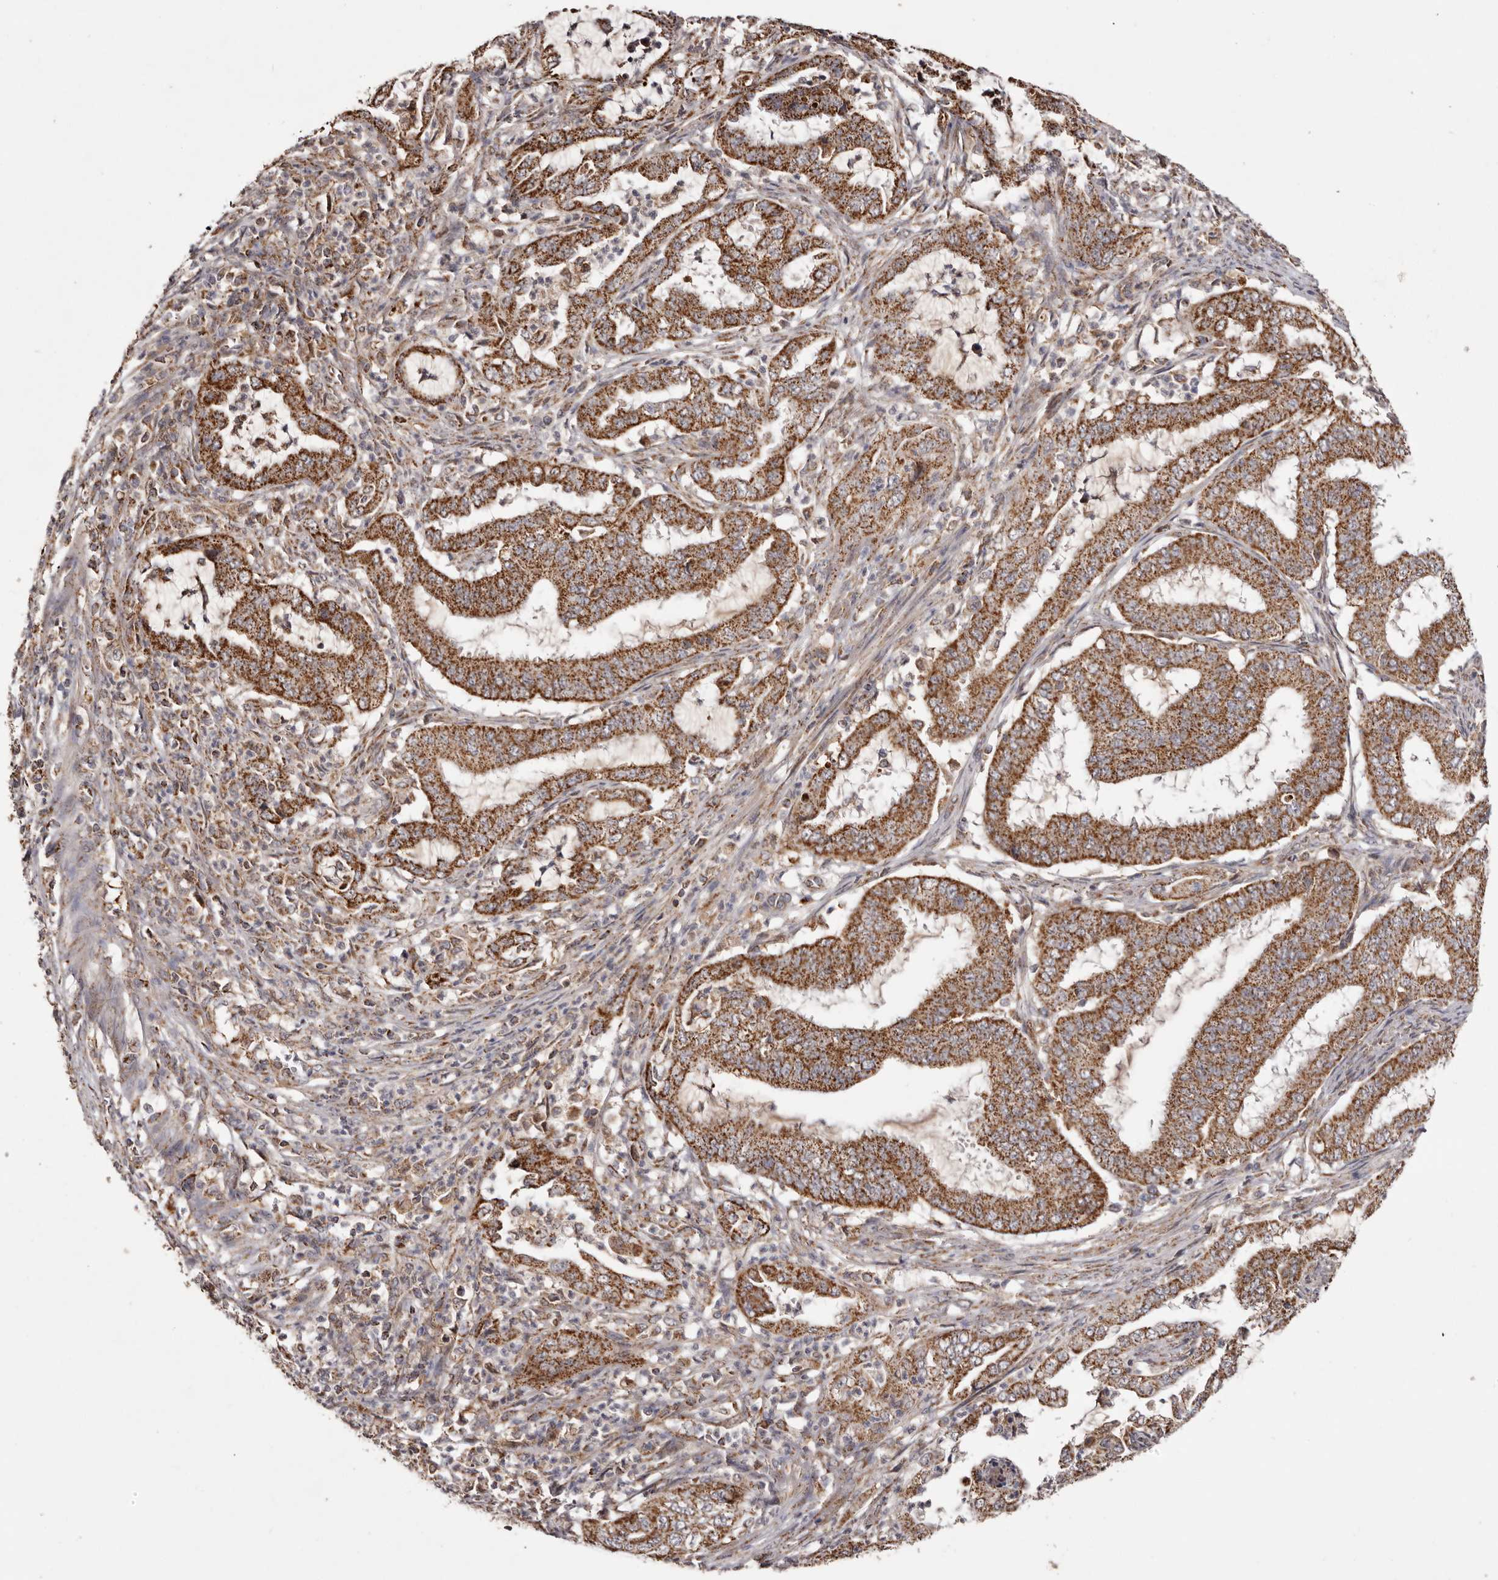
{"staining": {"intensity": "strong", "quantity": ">75%", "location": "cytoplasmic/membranous"}, "tissue": "endometrial cancer", "cell_type": "Tumor cells", "image_type": "cancer", "snomed": [{"axis": "morphology", "description": "Adenocarcinoma, NOS"}, {"axis": "topography", "description": "Endometrium"}], "caption": "There is high levels of strong cytoplasmic/membranous staining in tumor cells of adenocarcinoma (endometrial), as demonstrated by immunohistochemical staining (brown color).", "gene": "CPLANE2", "patient": {"sex": "female", "age": 51}}